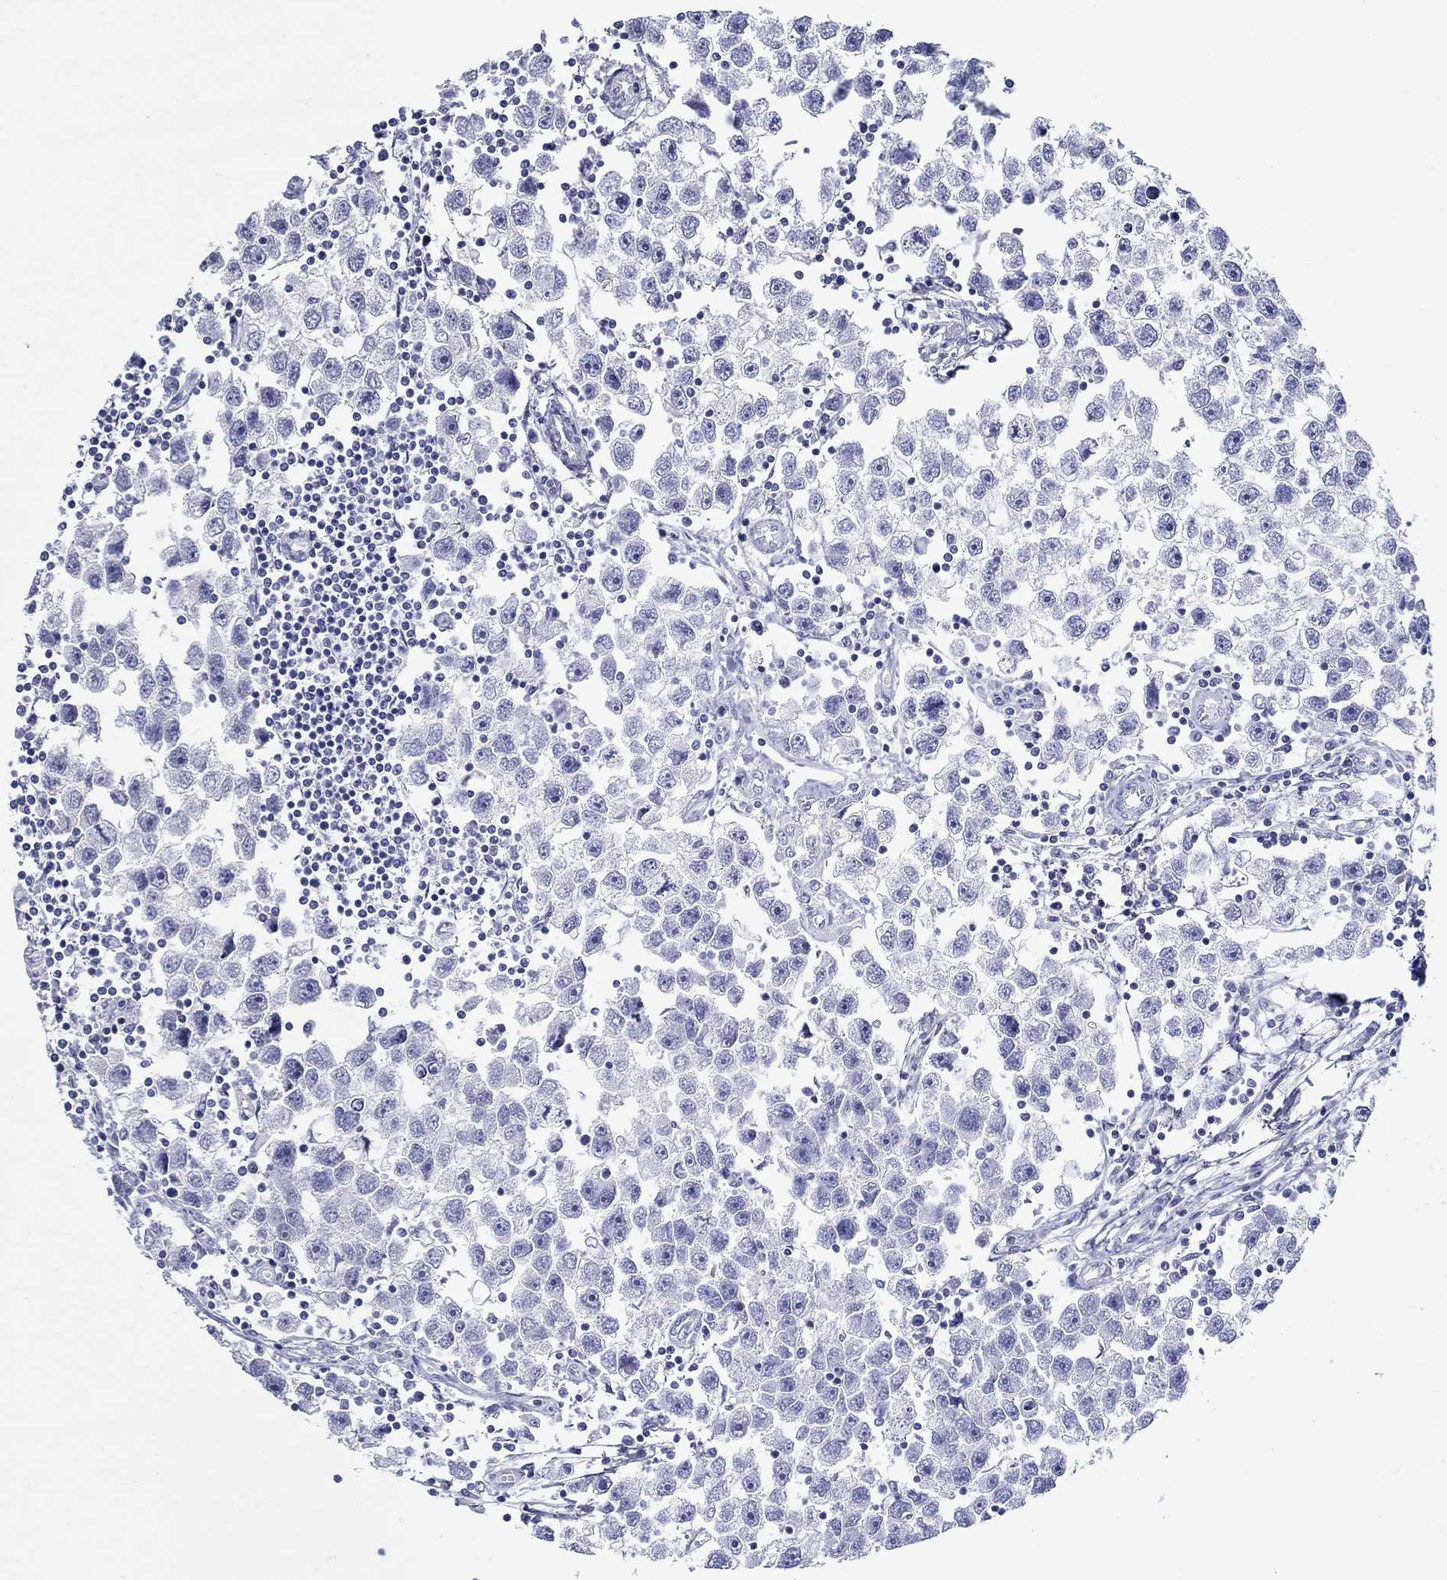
{"staining": {"intensity": "negative", "quantity": "none", "location": "none"}, "tissue": "testis cancer", "cell_type": "Tumor cells", "image_type": "cancer", "snomed": [{"axis": "morphology", "description": "Seminoma, NOS"}, {"axis": "topography", "description": "Testis"}], "caption": "DAB (3,3'-diaminobenzidine) immunohistochemical staining of human testis seminoma reveals no significant expression in tumor cells.", "gene": "CRYGS", "patient": {"sex": "male", "age": 30}}